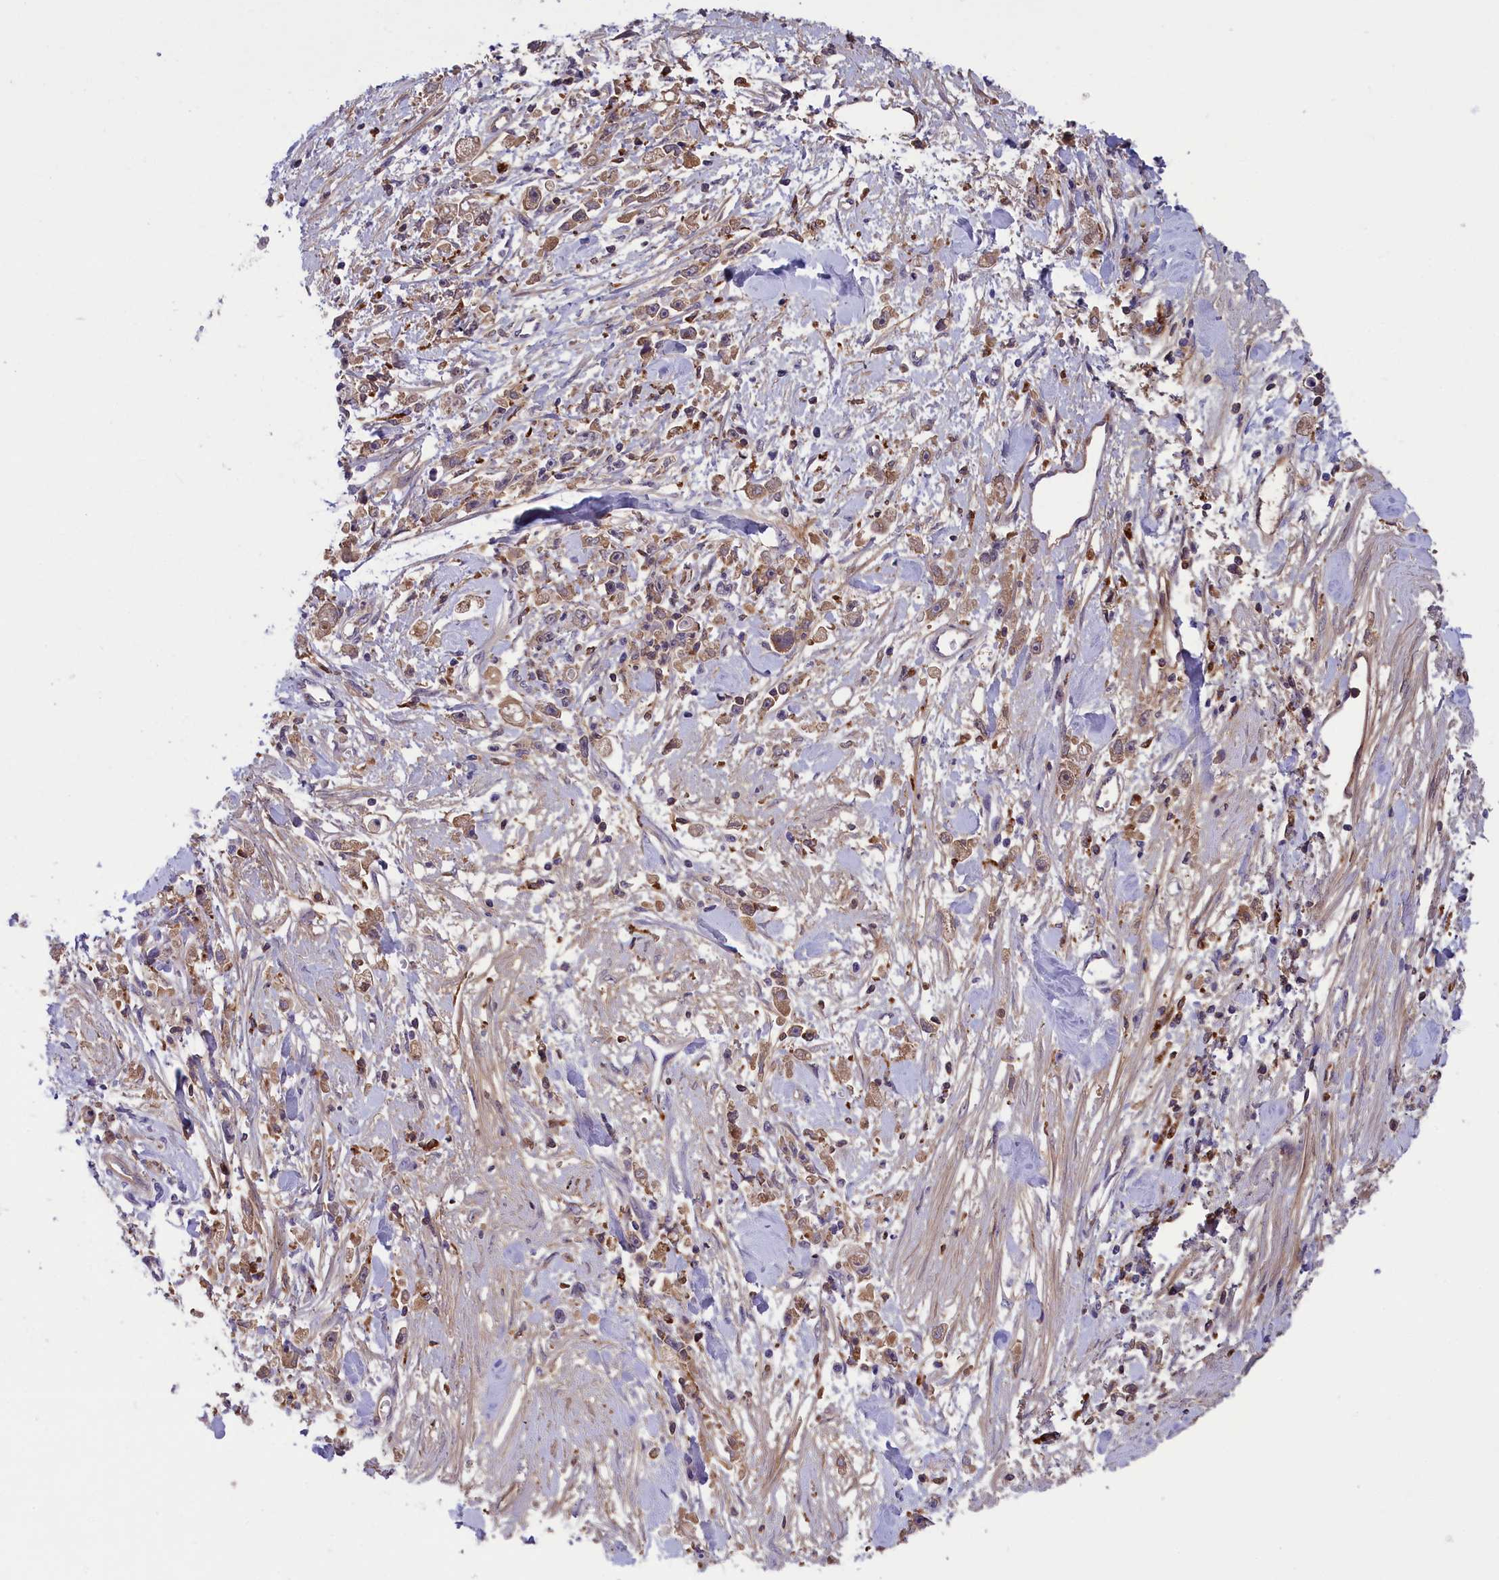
{"staining": {"intensity": "weak", "quantity": "25%-75%", "location": "cytoplasmic/membranous"}, "tissue": "stomach cancer", "cell_type": "Tumor cells", "image_type": "cancer", "snomed": [{"axis": "morphology", "description": "Adenocarcinoma, NOS"}, {"axis": "topography", "description": "Stomach"}], "caption": "Brown immunohistochemical staining in human adenocarcinoma (stomach) exhibits weak cytoplasmic/membranous staining in approximately 25%-75% of tumor cells.", "gene": "STYX", "patient": {"sex": "female", "age": 59}}